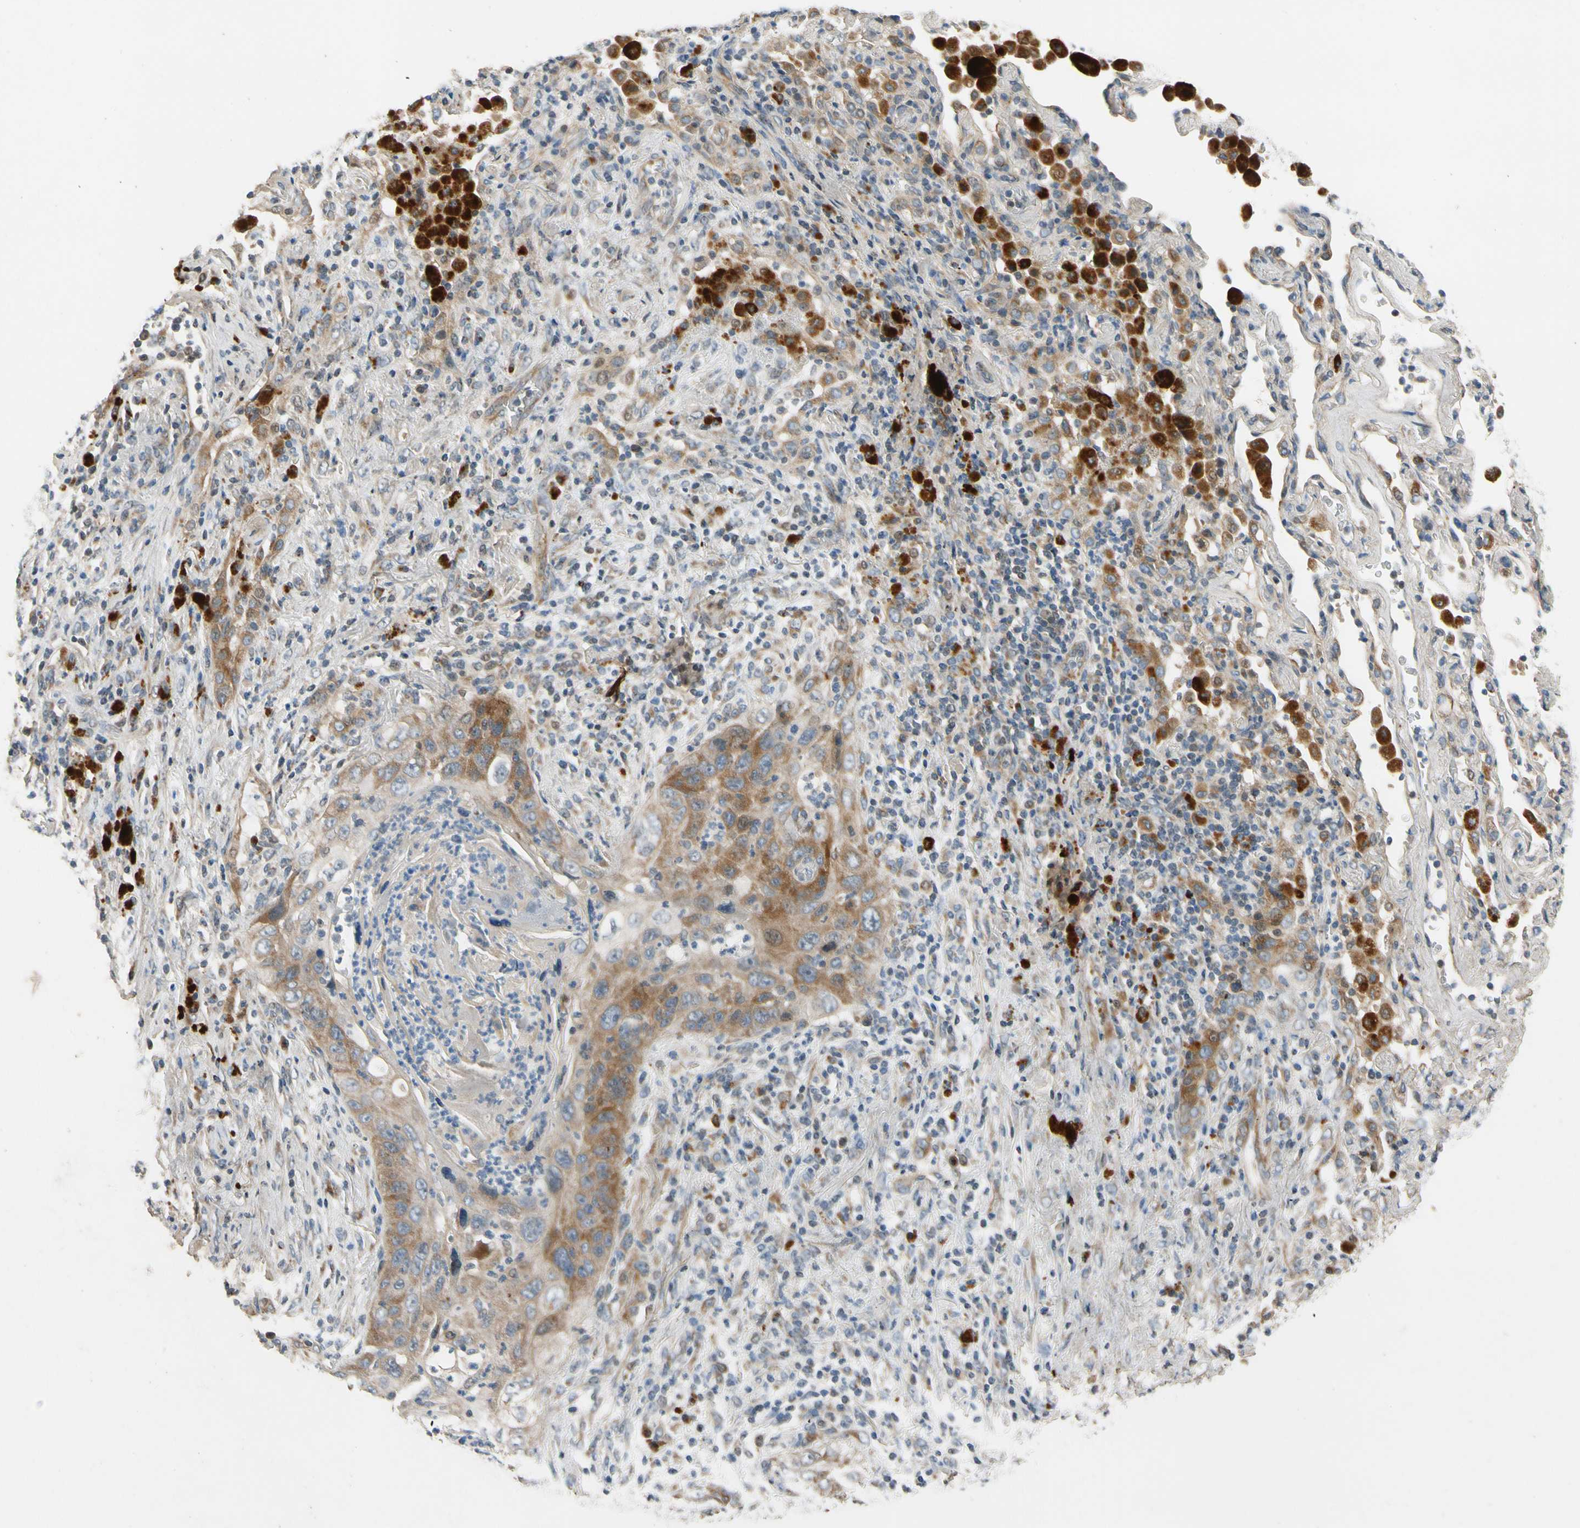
{"staining": {"intensity": "moderate", "quantity": ">75%", "location": "cytoplasmic/membranous"}, "tissue": "lung cancer", "cell_type": "Tumor cells", "image_type": "cancer", "snomed": [{"axis": "morphology", "description": "Squamous cell carcinoma, NOS"}, {"axis": "topography", "description": "Lung"}], "caption": "Approximately >75% of tumor cells in lung cancer (squamous cell carcinoma) demonstrate moderate cytoplasmic/membranous protein staining as visualized by brown immunohistochemical staining.", "gene": "MST1R", "patient": {"sex": "female", "age": 67}}